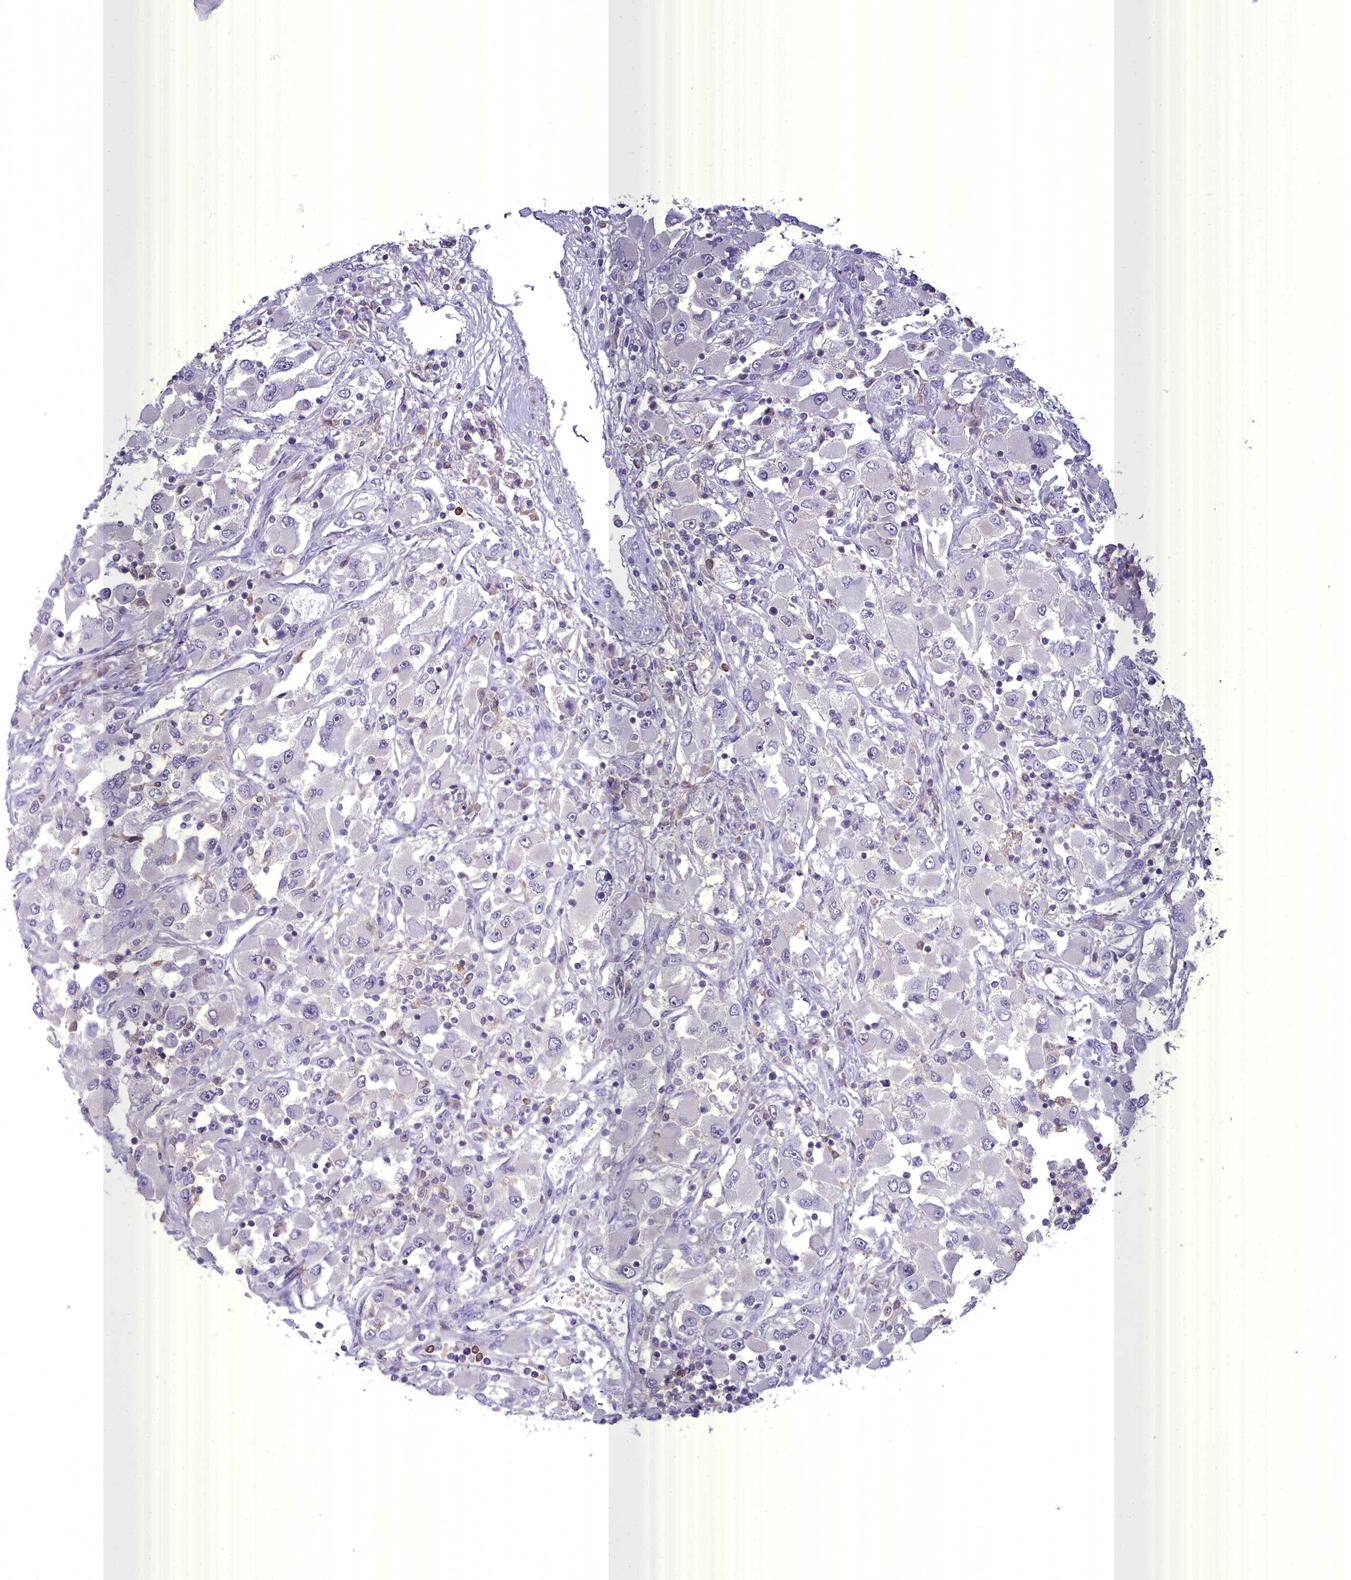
{"staining": {"intensity": "negative", "quantity": "none", "location": "none"}, "tissue": "renal cancer", "cell_type": "Tumor cells", "image_type": "cancer", "snomed": [{"axis": "morphology", "description": "Adenocarcinoma, NOS"}, {"axis": "topography", "description": "Kidney"}], "caption": "The histopathology image reveals no staining of tumor cells in renal cancer (adenocarcinoma).", "gene": "BLNK", "patient": {"sex": "female", "age": 52}}